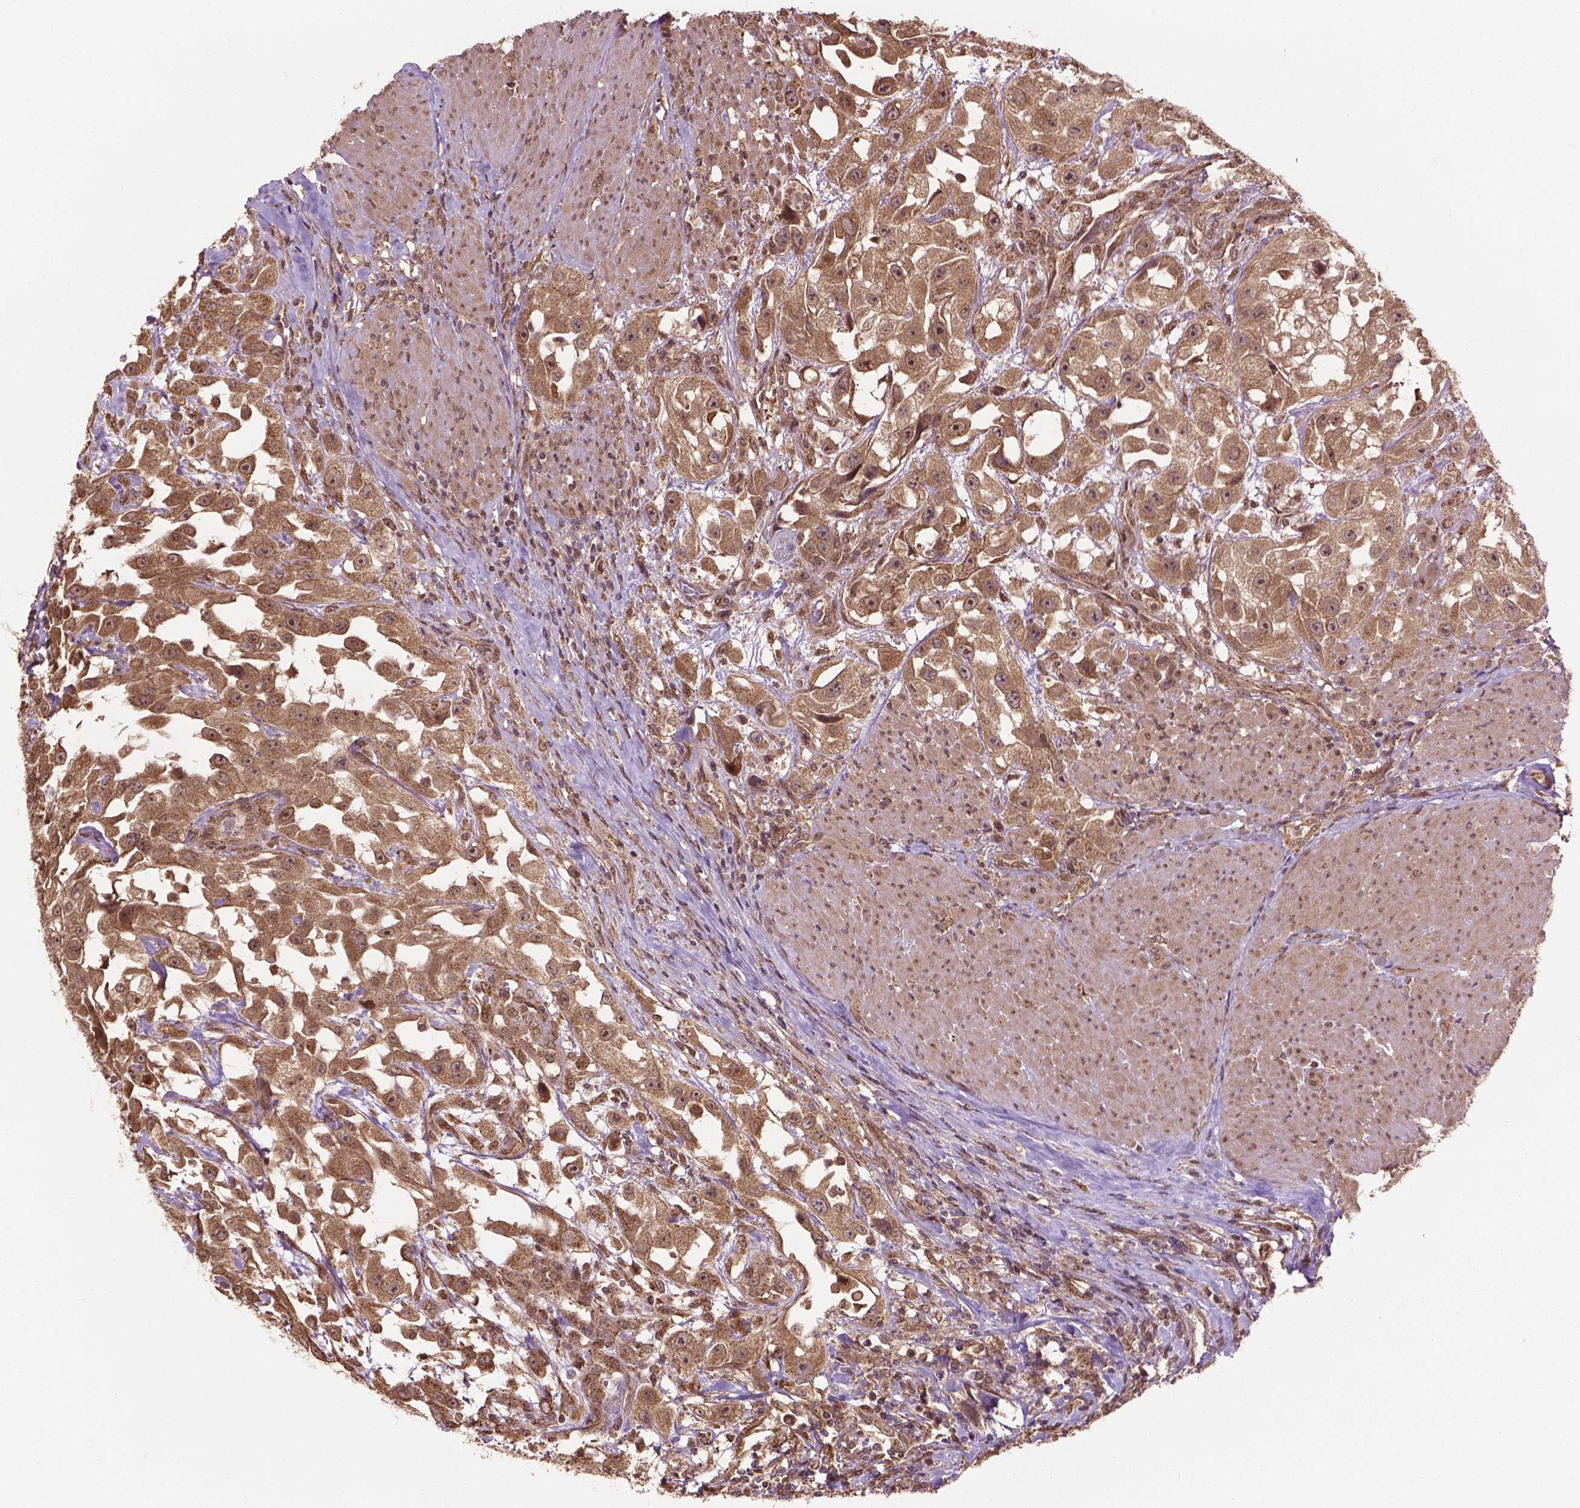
{"staining": {"intensity": "moderate", "quantity": ">75%", "location": "cytoplasmic/membranous,nuclear"}, "tissue": "urothelial cancer", "cell_type": "Tumor cells", "image_type": "cancer", "snomed": [{"axis": "morphology", "description": "Urothelial carcinoma, High grade"}, {"axis": "topography", "description": "Urinary bladder"}], "caption": "This image shows immunohistochemistry staining of urothelial cancer, with medium moderate cytoplasmic/membranous and nuclear expression in approximately >75% of tumor cells.", "gene": "PPP1CB", "patient": {"sex": "male", "age": 79}}